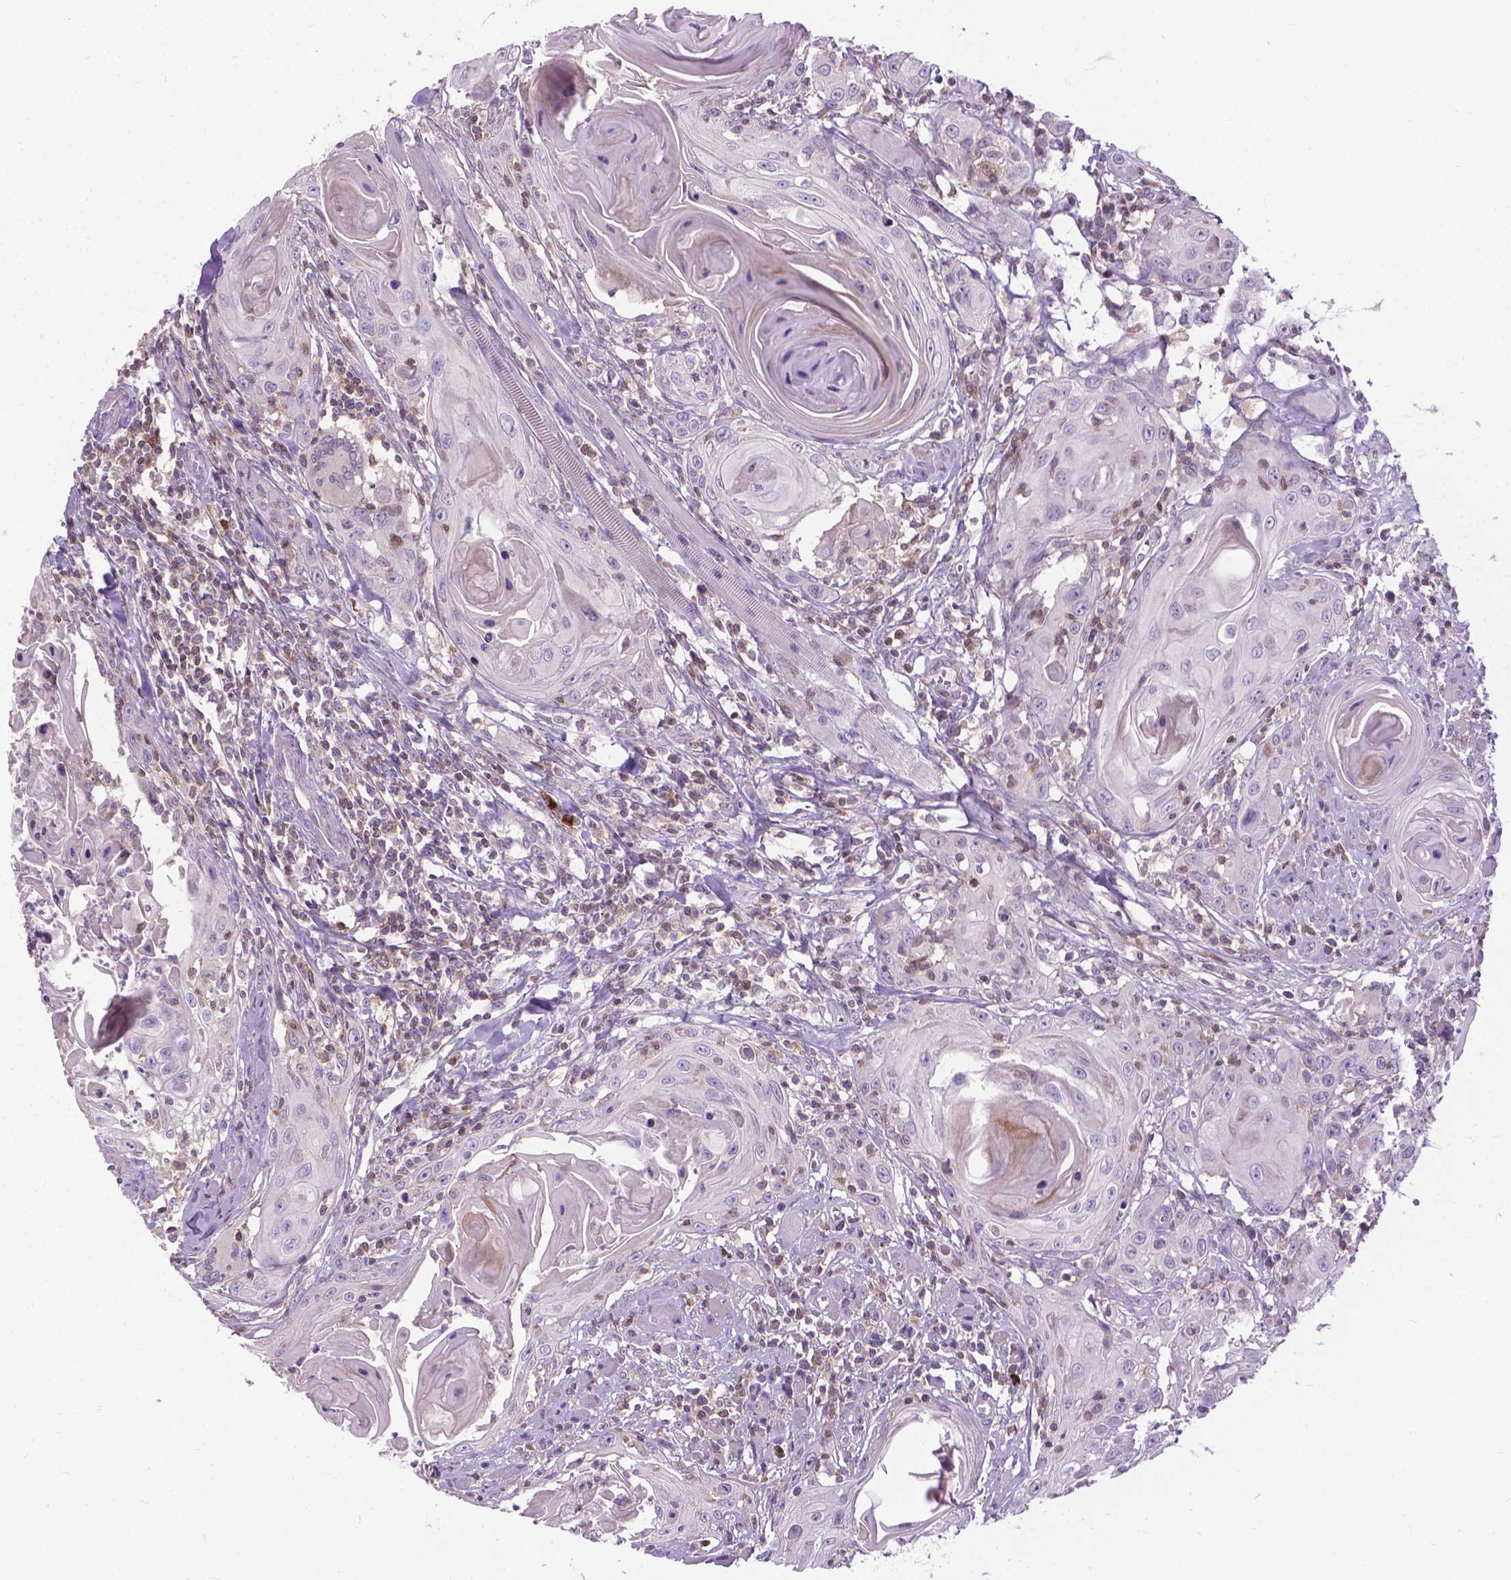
{"staining": {"intensity": "negative", "quantity": "none", "location": "none"}, "tissue": "head and neck cancer", "cell_type": "Tumor cells", "image_type": "cancer", "snomed": [{"axis": "morphology", "description": "Squamous cell carcinoma, NOS"}, {"axis": "topography", "description": "Head-Neck"}], "caption": "DAB immunohistochemical staining of squamous cell carcinoma (head and neck) demonstrates no significant staining in tumor cells. (DAB immunohistochemistry (IHC), high magnification).", "gene": "JAK3", "patient": {"sex": "female", "age": 80}}